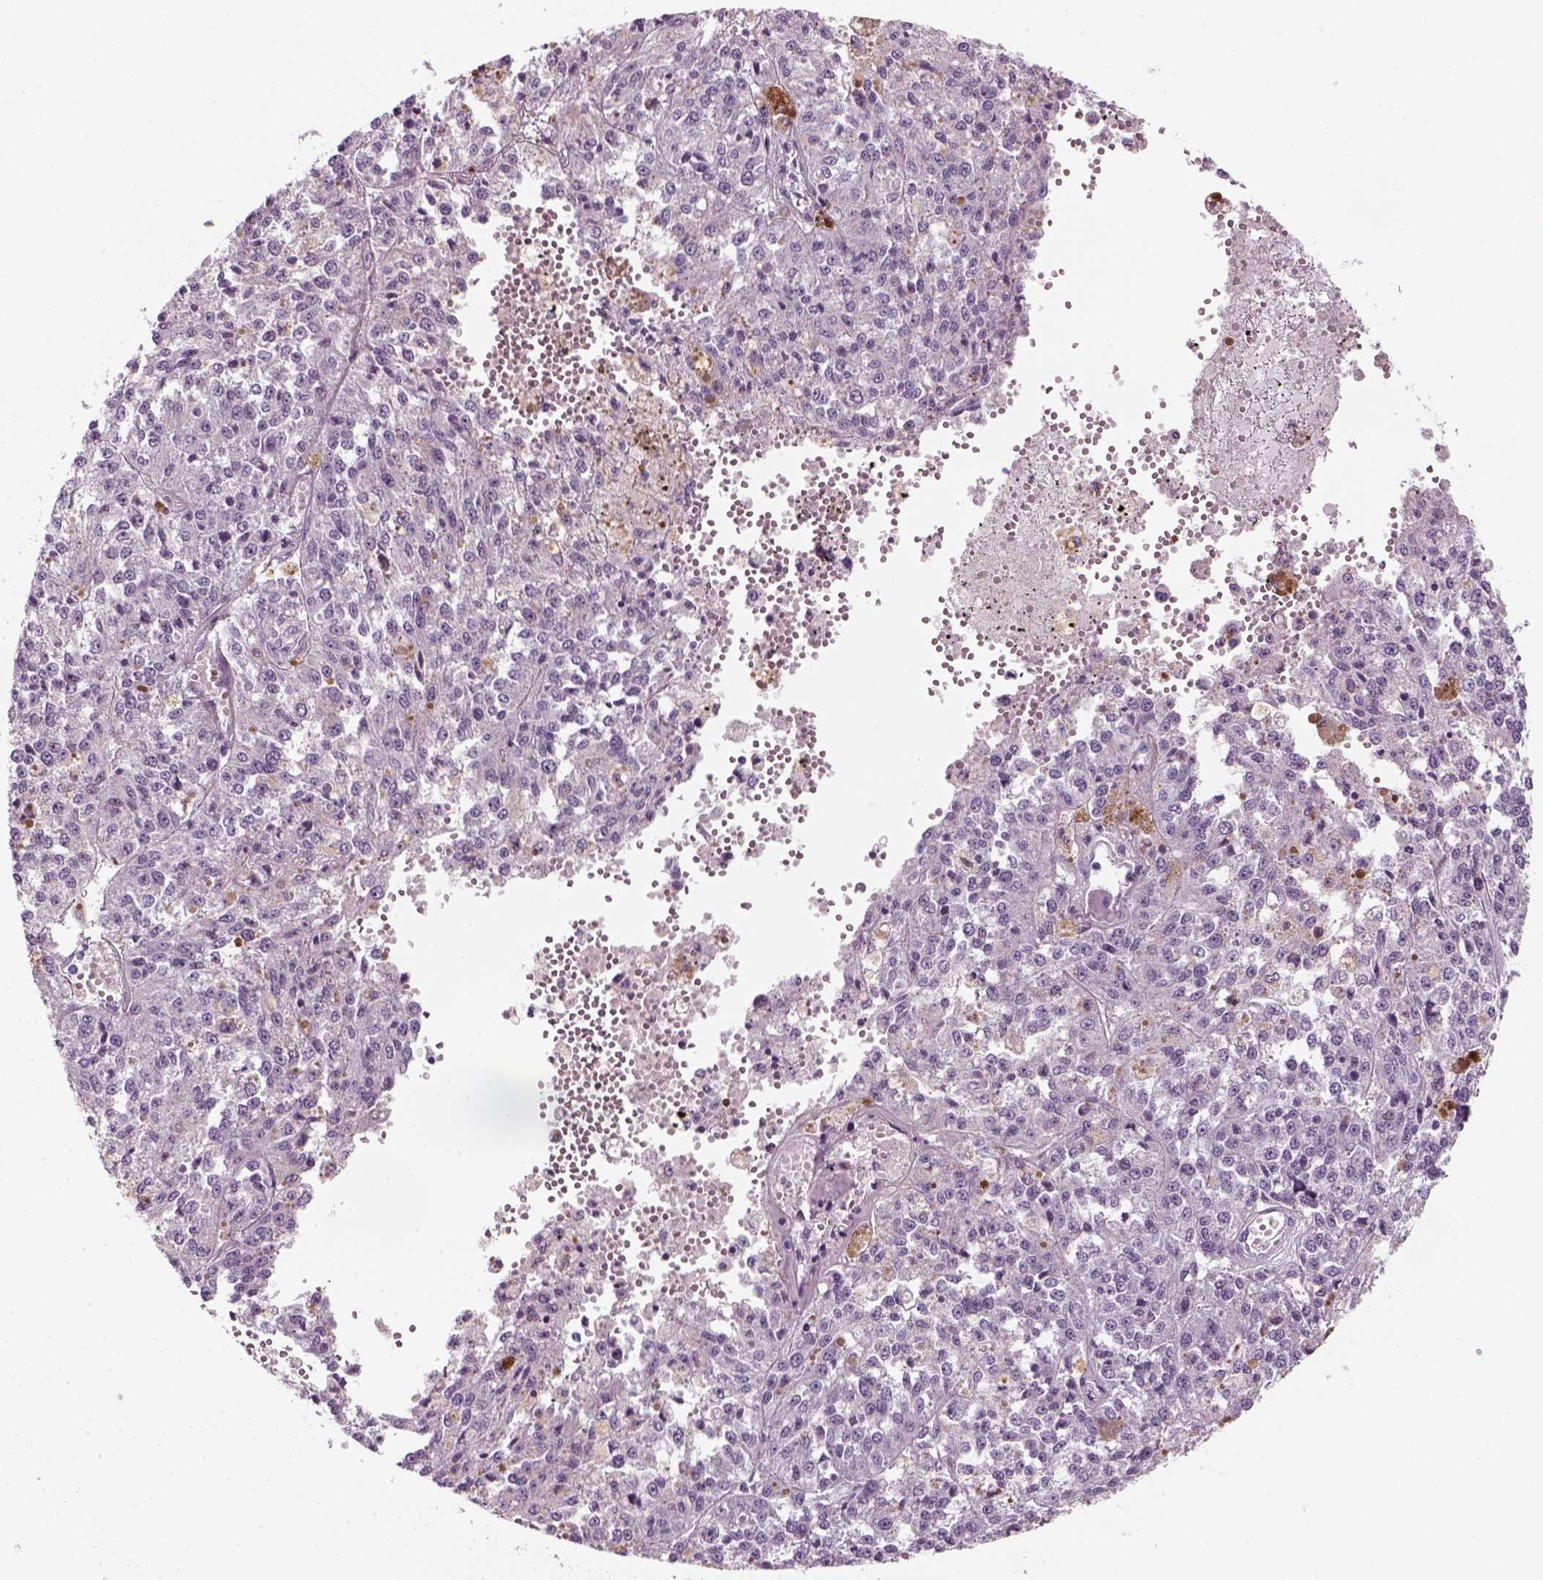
{"staining": {"intensity": "negative", "quantity": "none", "location": "none"}, "tissue": "melanoma", "cell_type": "Tumor cells", "image_type": "cancer", "snomed": [{"axis": "morphology", "description": "Malignant melanoma, Metastatic site"}, {"axis": "topography", "description": "Lymph node"}], "caption": "High magnification brightfield microscopy of malignant melanoma (metastatic site) stained with DAB (3,3'-diaminobenzidine) (brown) and counterstained with hematoxylin (blue): tumor cells show no significant positivity.", "gene": "KRT75", "patient": {"sex": "female", "age": 64}}